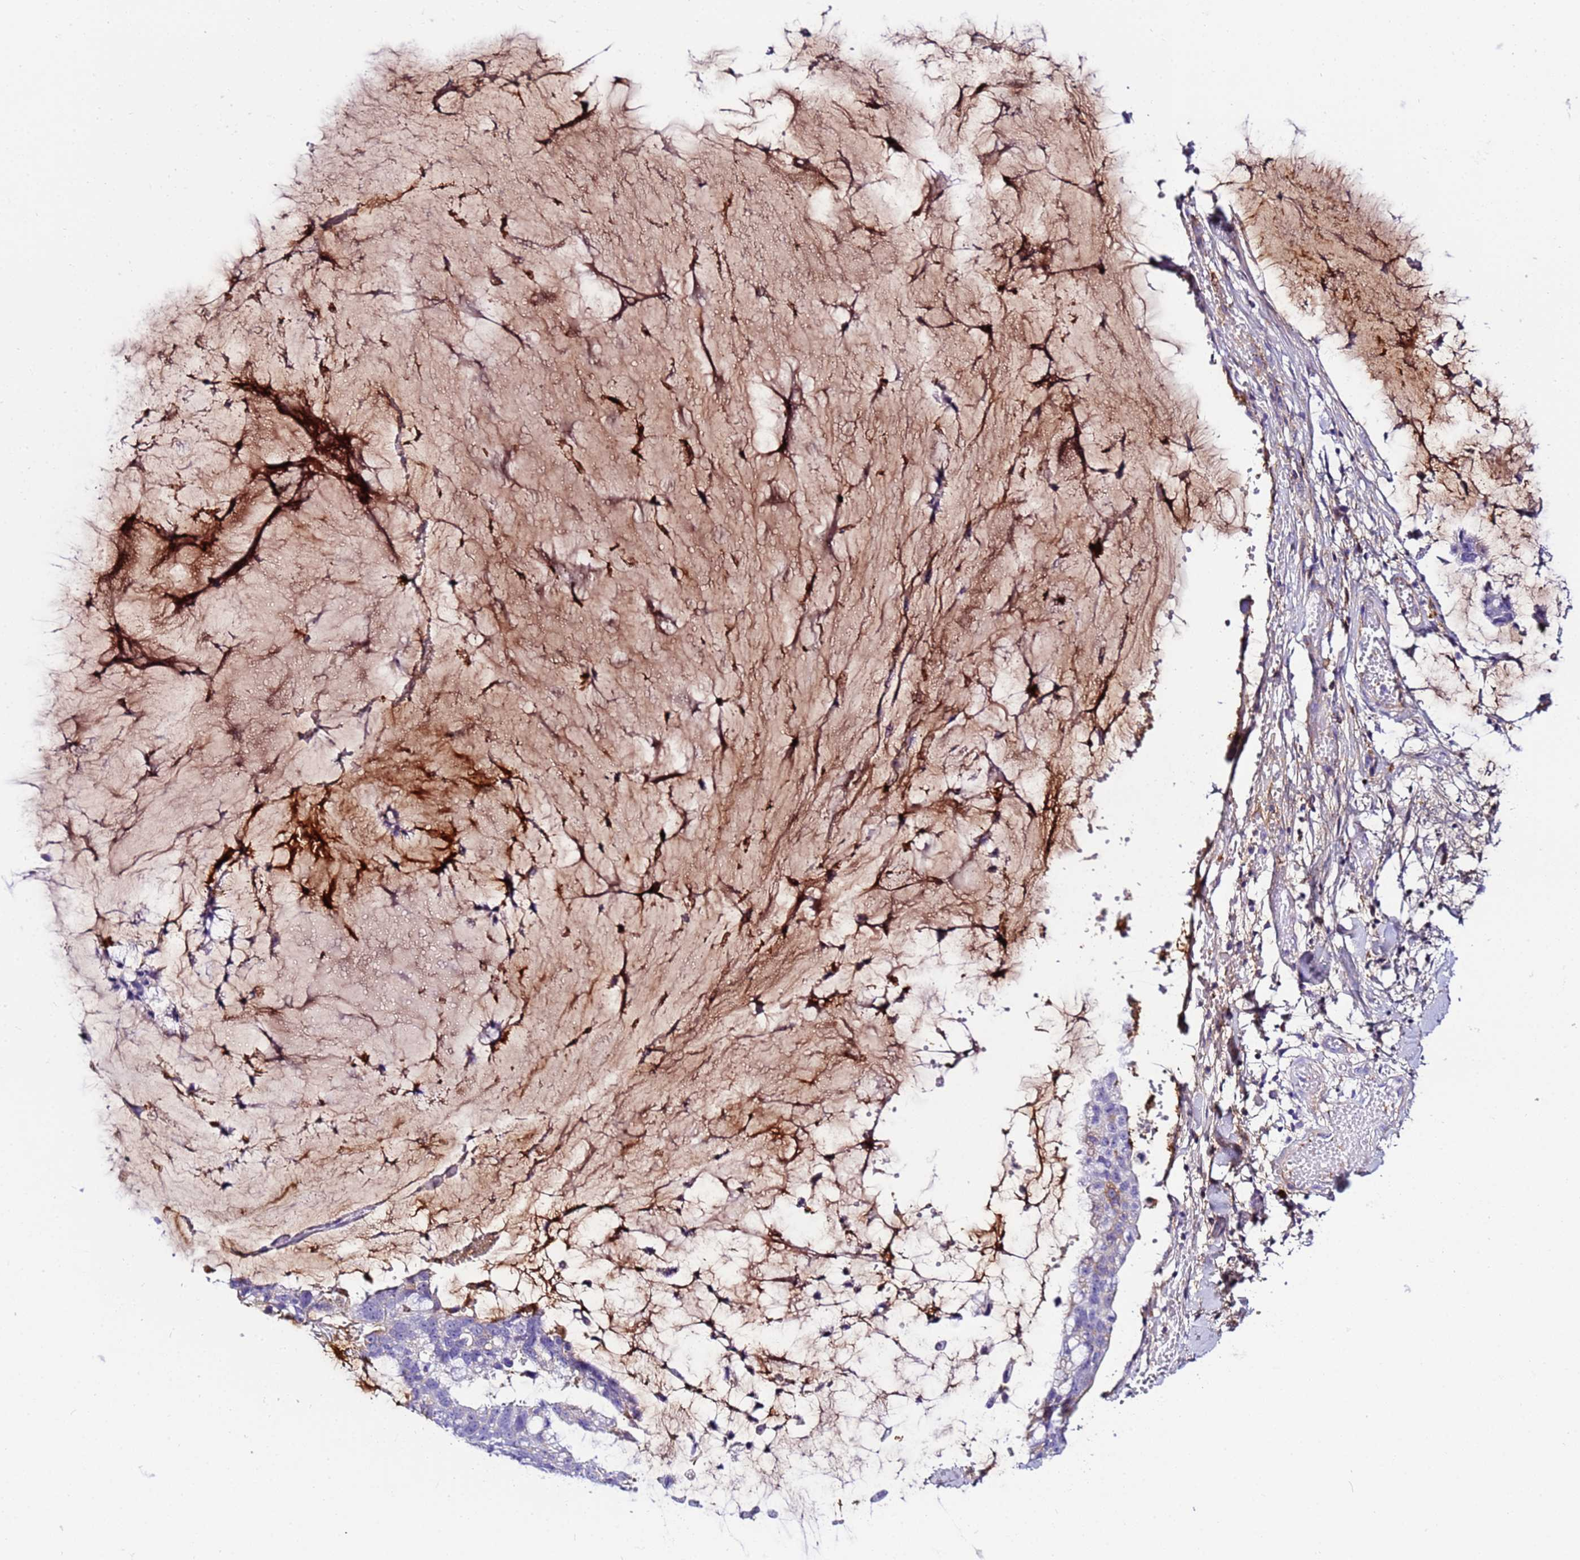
{"staining": {"intensity": "moderate", "quantity": "<25%", "location": "cytoplasmic/membranous"}, "tissue": "ovarian cancer", "cell_type": "Tumor cells", "image_type": "cancer", "snomed": [{"axis": "morphology", "description": "Cystadenocarcinoma, mucinous, NOS"}, {"axis": "topography", "description": "Ovary"}], "caption": "Immunohistochemistry (IHC) of mucinous cystadenocarcinoma (ovarian) demonstrates low levels of moderate cytoplasmic/membranous staining in approximately <25% of tumor cells.", "gene": "CFHR2", "patient": {"sex": "female", "age": 39}}